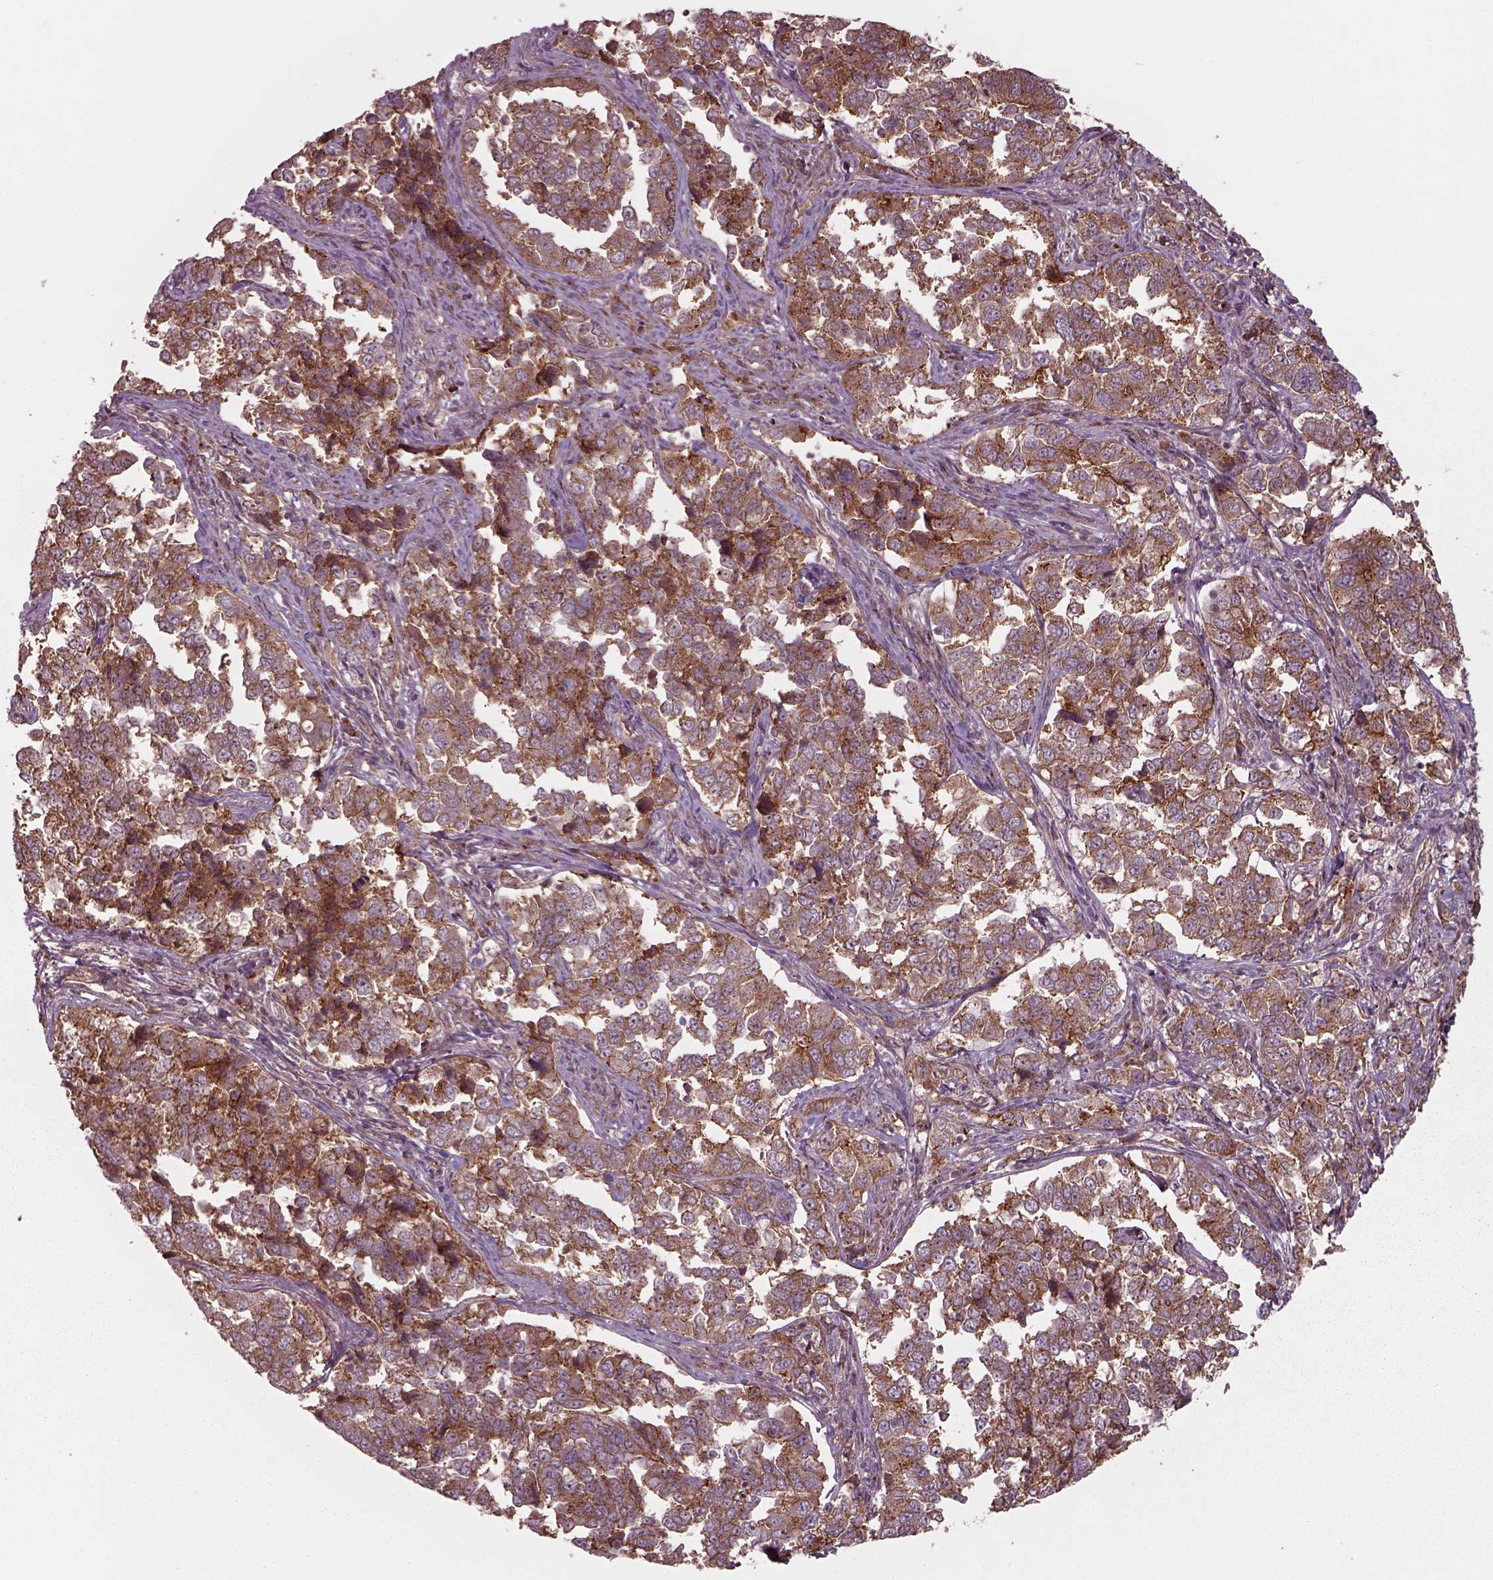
{"staining": {"intensity": "moderate", "quantity": ">75%", "location": "cytoplasmic/membranous"}, "tissue": "endometrial cancer", "cell_type": "Tumor cells", "image_type": "cancer", "snomed": [{"axis": "morphology", "description": "Adenocarcinoma, NOS"}, {"axis": "topography", "description": "Endometrium"}], "caption": "Immunohistochemical staining of human adenocarcinoma (endometrial) displays medium levels of moderate cytoplasmic/membranous protein positivity in about >75% of tumor cells. (brown staining indicates protein expression, while blue staining denotes nuclei).", "gene": "CHMP3", "patient": {"sex": "female", "age": 43}}